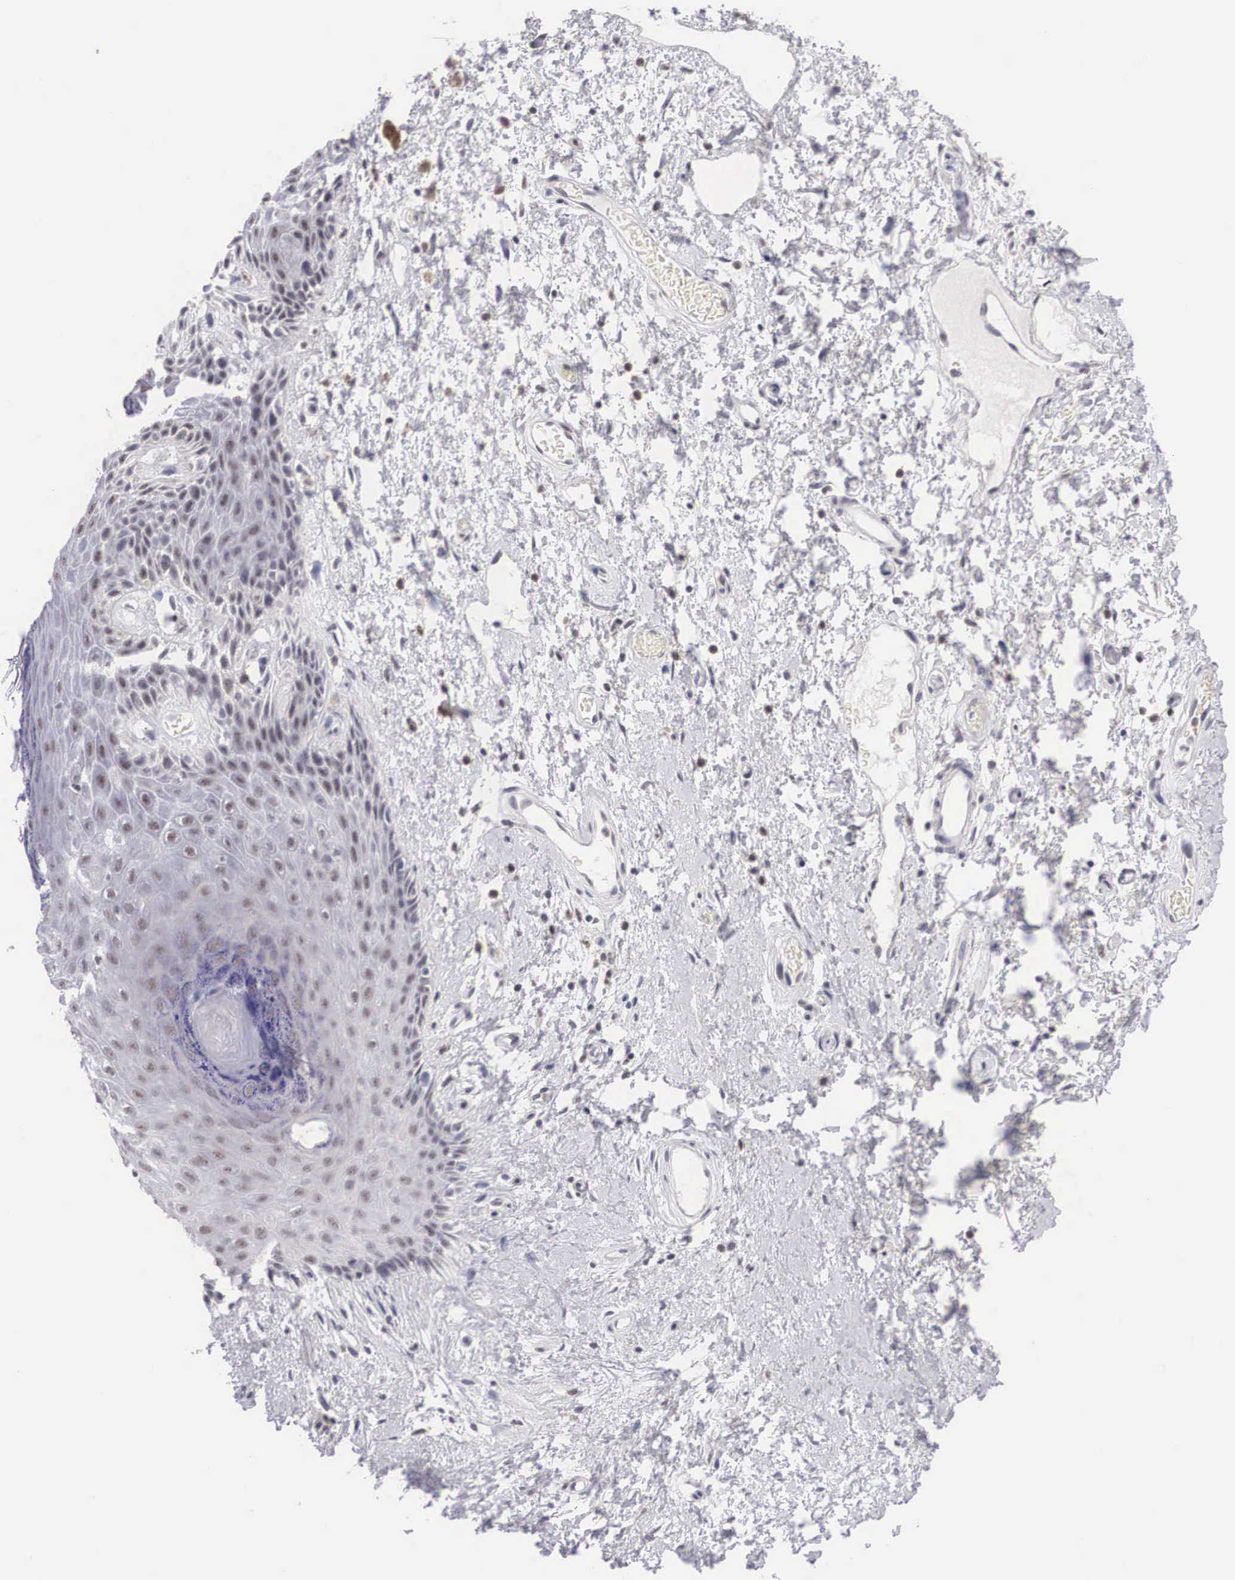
{"staining": {"intensity": "negative", "quantity": "none", "location": "none"}, "tissue": "skin", "cell_type": "Epidermal cells", "image_type": "normal", "snomed": [{"axis": "morphology", "description": "Normal tissue, NOS"}, {"axis": "topography", "description": "Anal"}, {"axis": "topography", "description": "Peripheral nerve tissue"}], "caption": "High power microscopy photomicrograph of an immunohistochemistry image of normal skin, revealing no significant positivity in epidermal cells.", "gene": "FAM47A", "patient": {"sex": "female", "age": 46}}